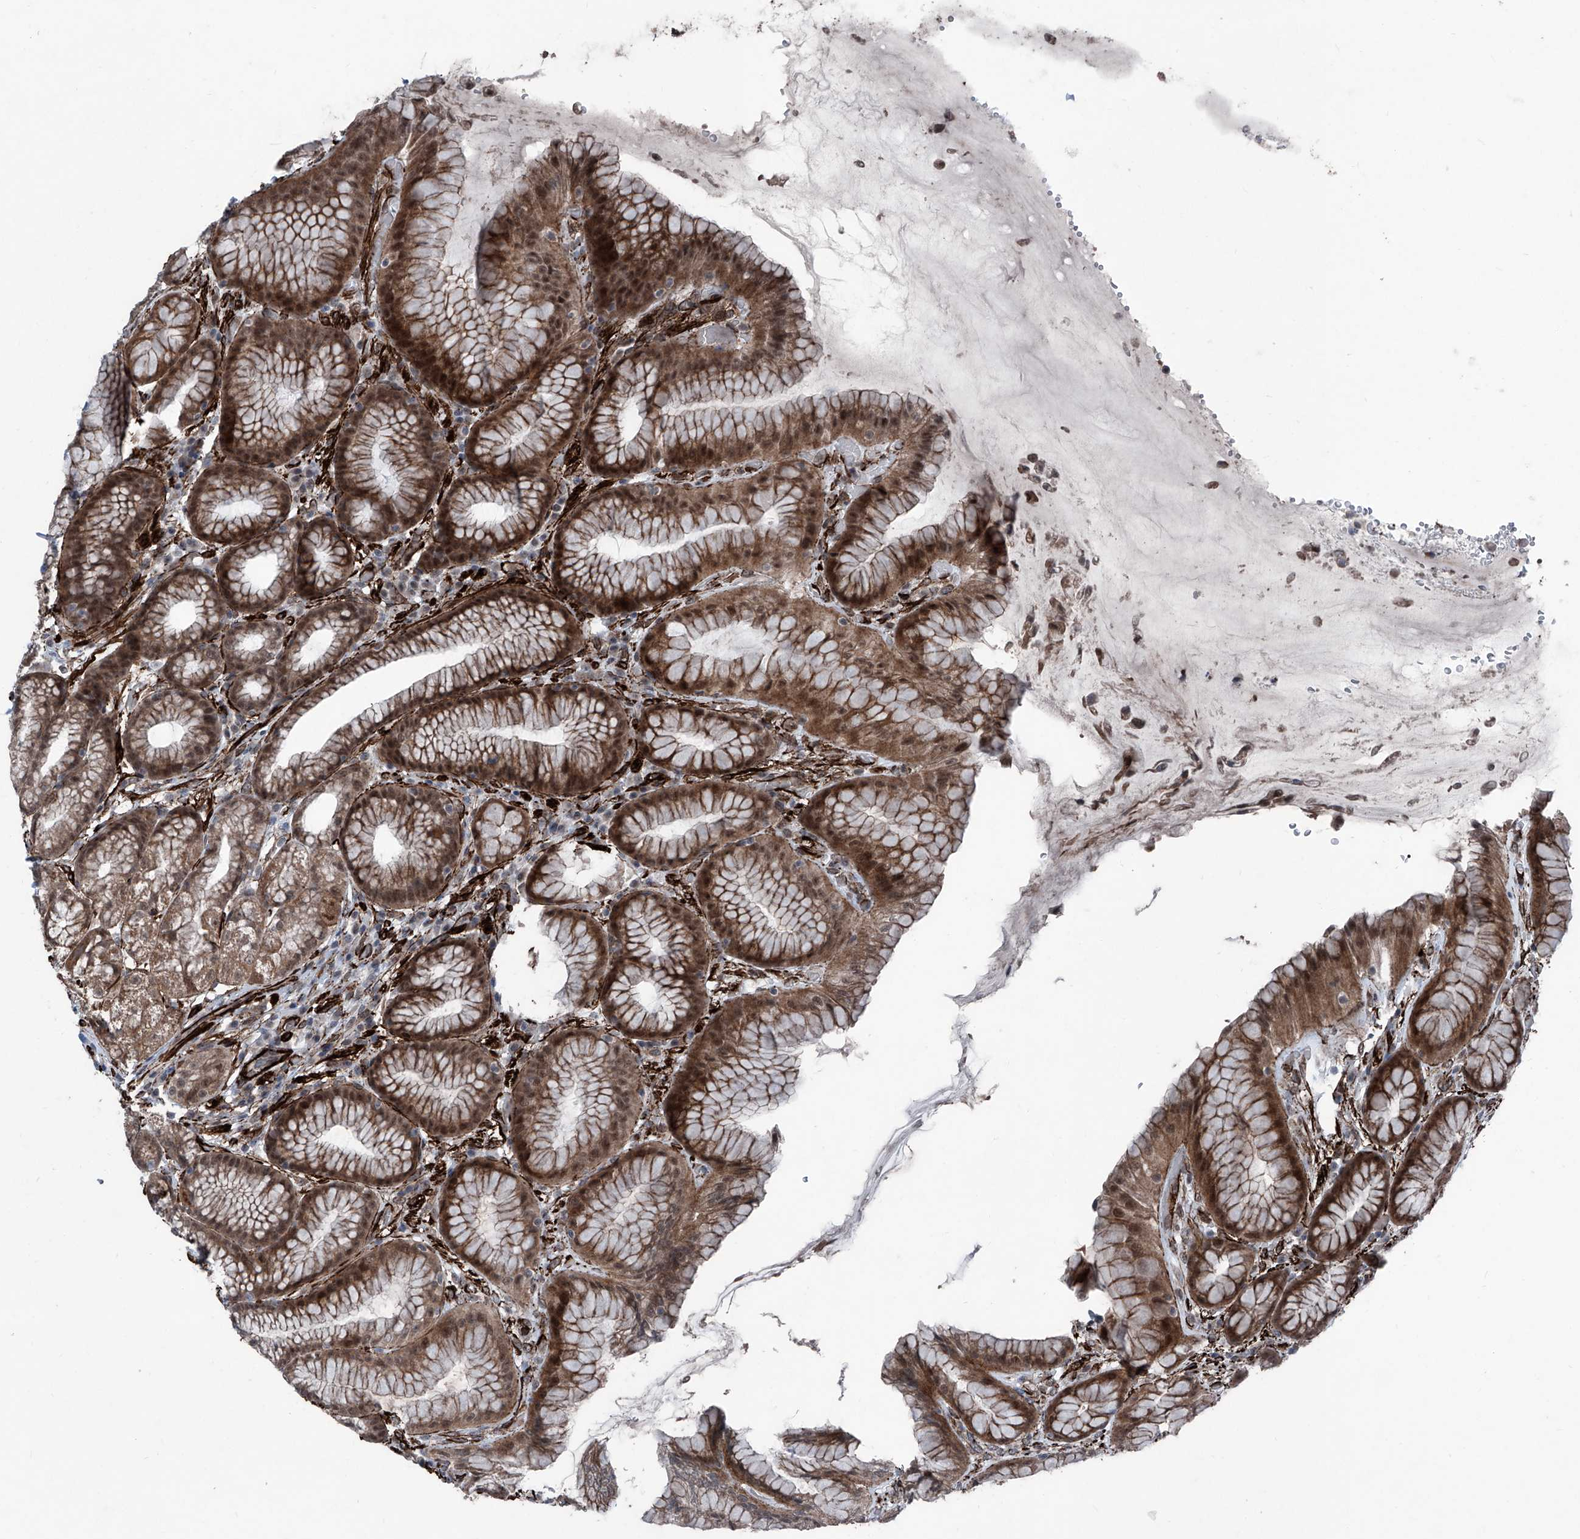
{"staining": {"intensity": "moderate", "quantity": ">75%", "location": "cytoplasmic/membranous,nuclear"}, "tissue": "stomach", "cell_type": "Glandular cells", "image_type": "normal", "snomed": [{"axis": "morphology", "description": "Normal tissue, NOS"}, {"axis": "topography", "description": "Stomach"}], "caption": "This photomicrograph shows normal stomach stained with IHC to label a protein in brown. The cytoplasmic/membranous,nuclear of glandular cells show moderate positivity for the protein. Nuclei are counter-stained blue.", "gene": "COA7", "patient": {"sex": "male", "age": 57}}